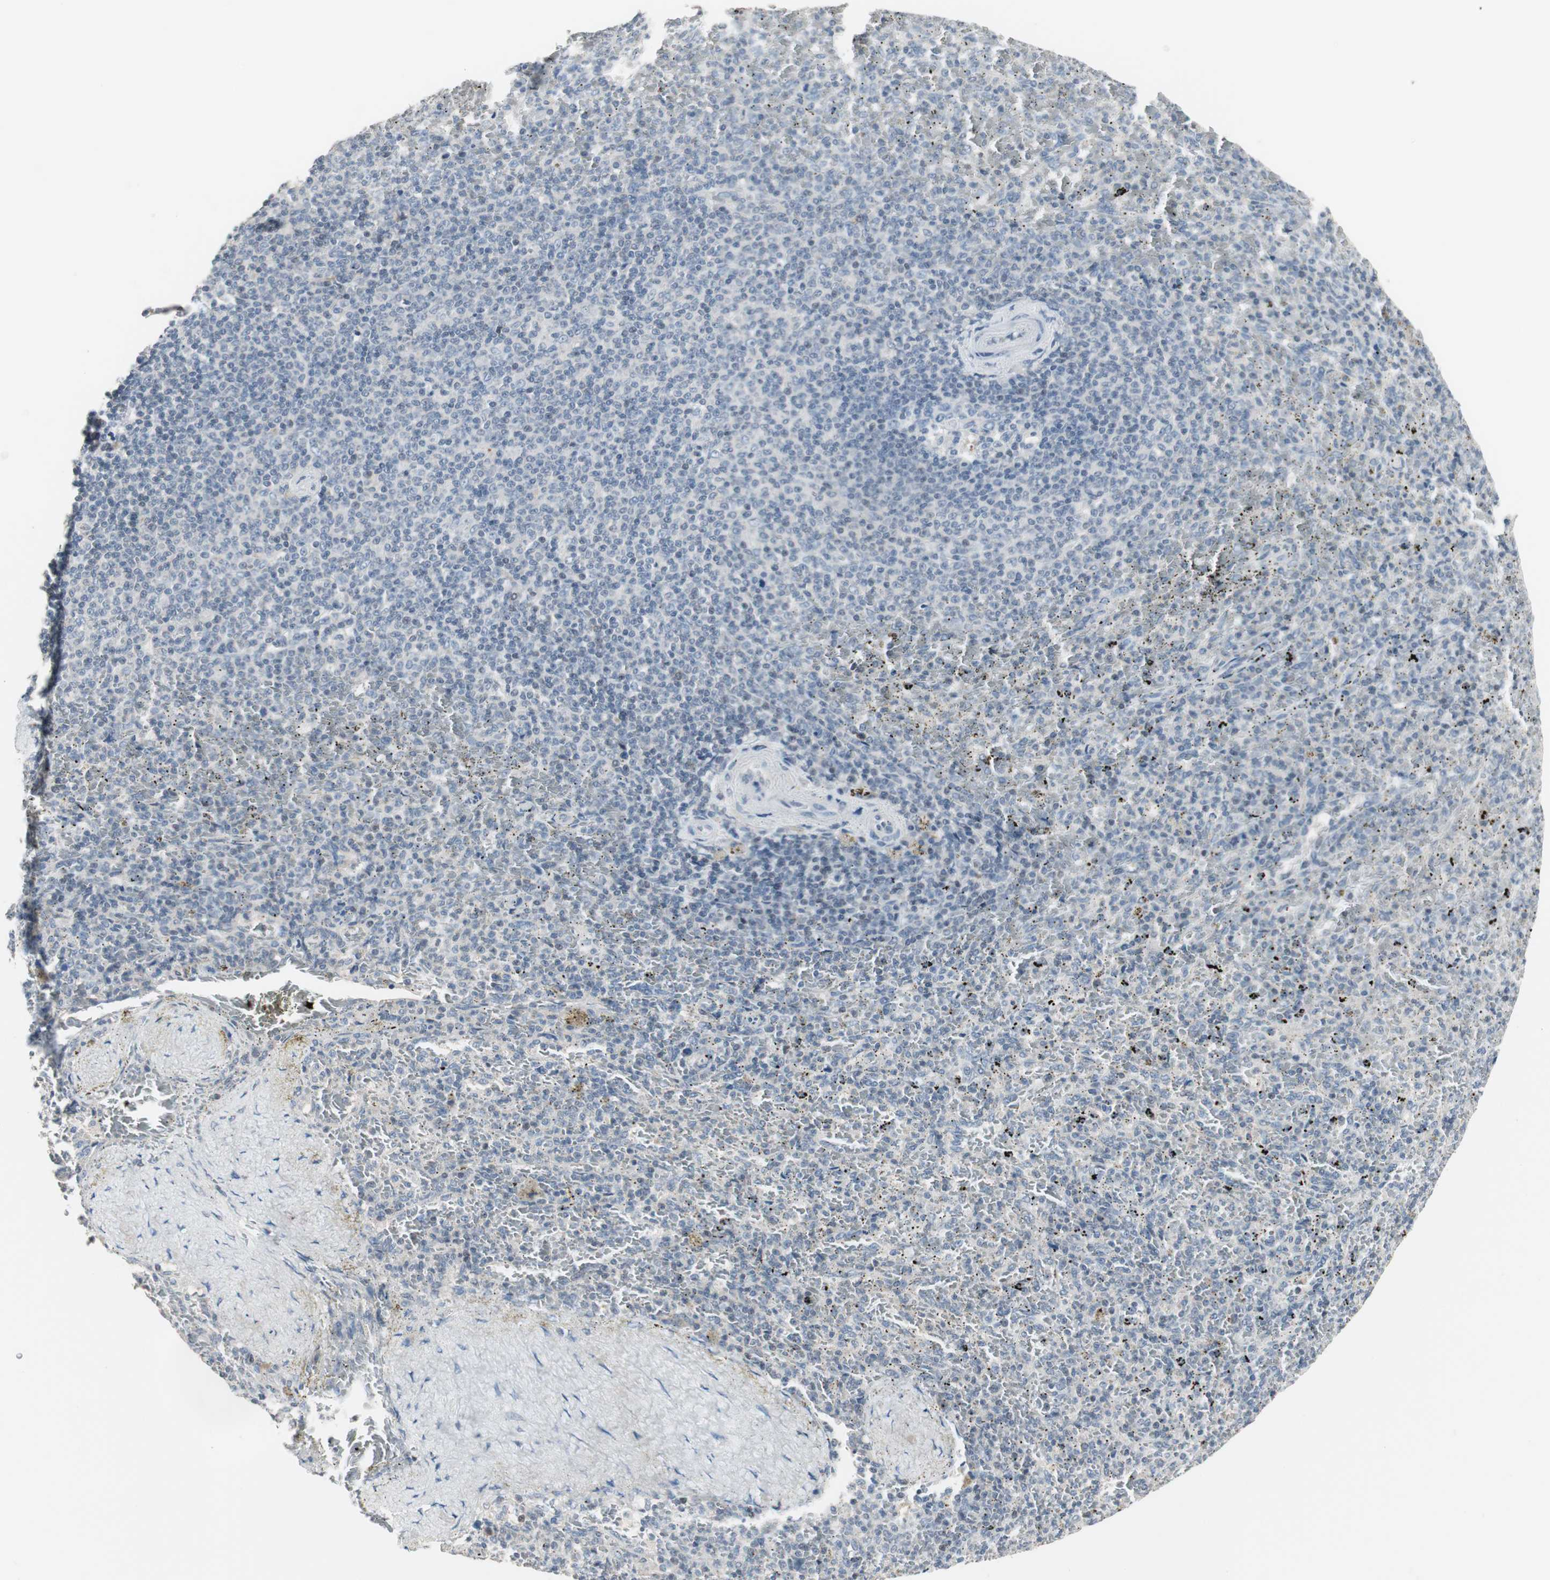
{"staining": {"intensity": "negative", "quantity": "none", "location": "none"}, "tissue": "spleen", "cell_type": "Cells in red pulp", "image_type": "normal", "snomed": [{"axis": "morphology", "description": "Normal tissue, NOS"}, {"axis": "topography", "description": "Spleen"}], "caption": "Micrograph shows no significant protein expression in cells in red pulp of normal spleen. (Brightfield microscopy of DAB IHC at high magnification).", "gene": "PDZK1", "patient": {"sex": "female", "age": 43}}